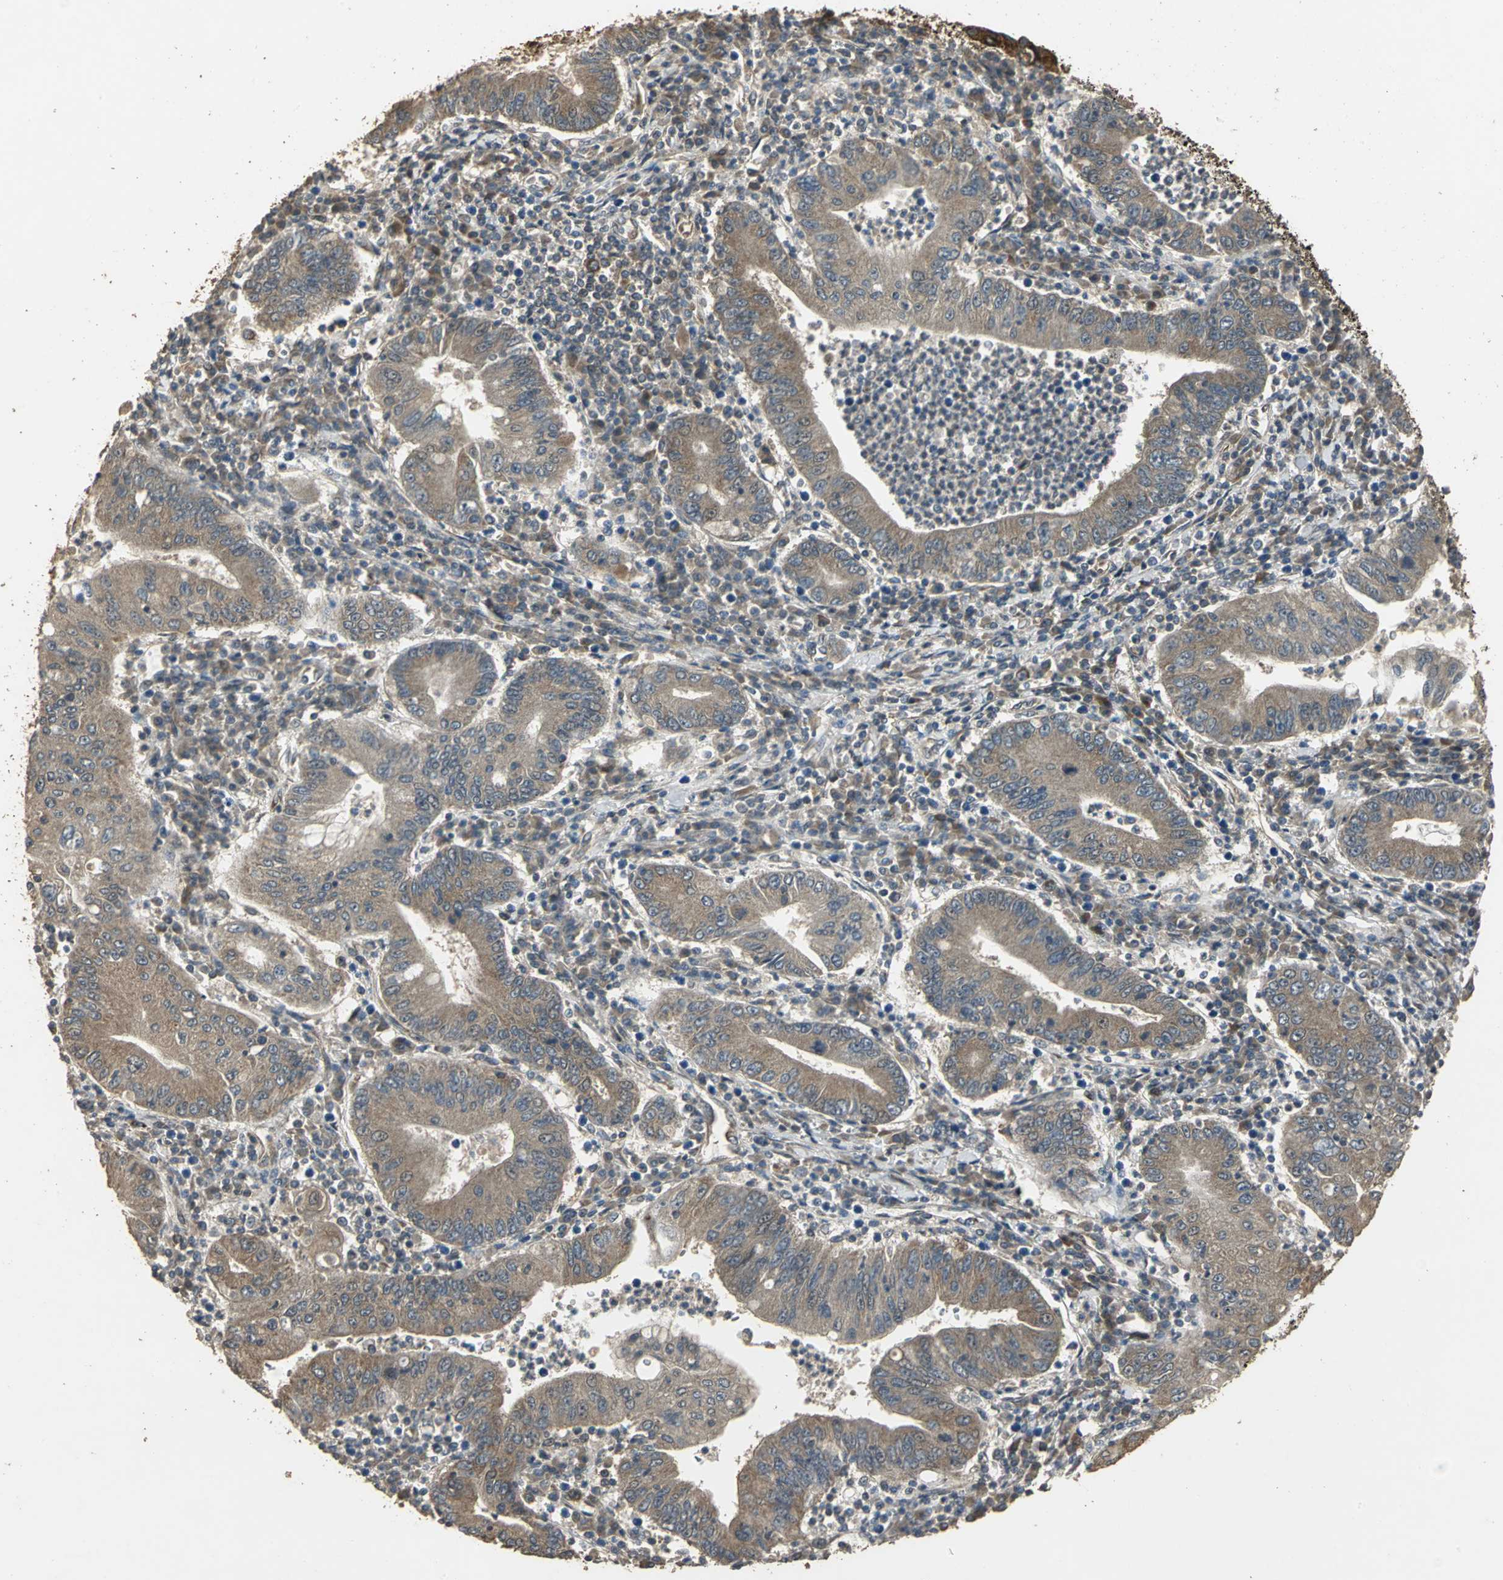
{"staining": {"intensity": "weak", "quantity": ">75%", "location": "cytoplasmic/membranous"}, "tissue": "stomach cancer", "cell_type": "Tumor cells", "image_type": "cancer", "snomed": [{"axis": "morphology", "description": "Normal tissue, NOS"}, {"axis": "morphology", "description": "Adenocarcinoma, NOS"}, {"axis": "topography", "description": "Esophagus"}, {"axis": "topography", "description": "Stomach, upper"}, {"axis": "topography", "description": "Peripheral nerve tissue"}], "caption": "This histopathology image shows stomach cancer (adenocarcinoma) stained with IHC to label a protein in brown. The cytoplasmic/membranous of tumor cells show weak positivity for the protein. Nuclei are counter-stained blue.", "gene": "KANK1", "patient": {"sex": "male", "age": 62}}